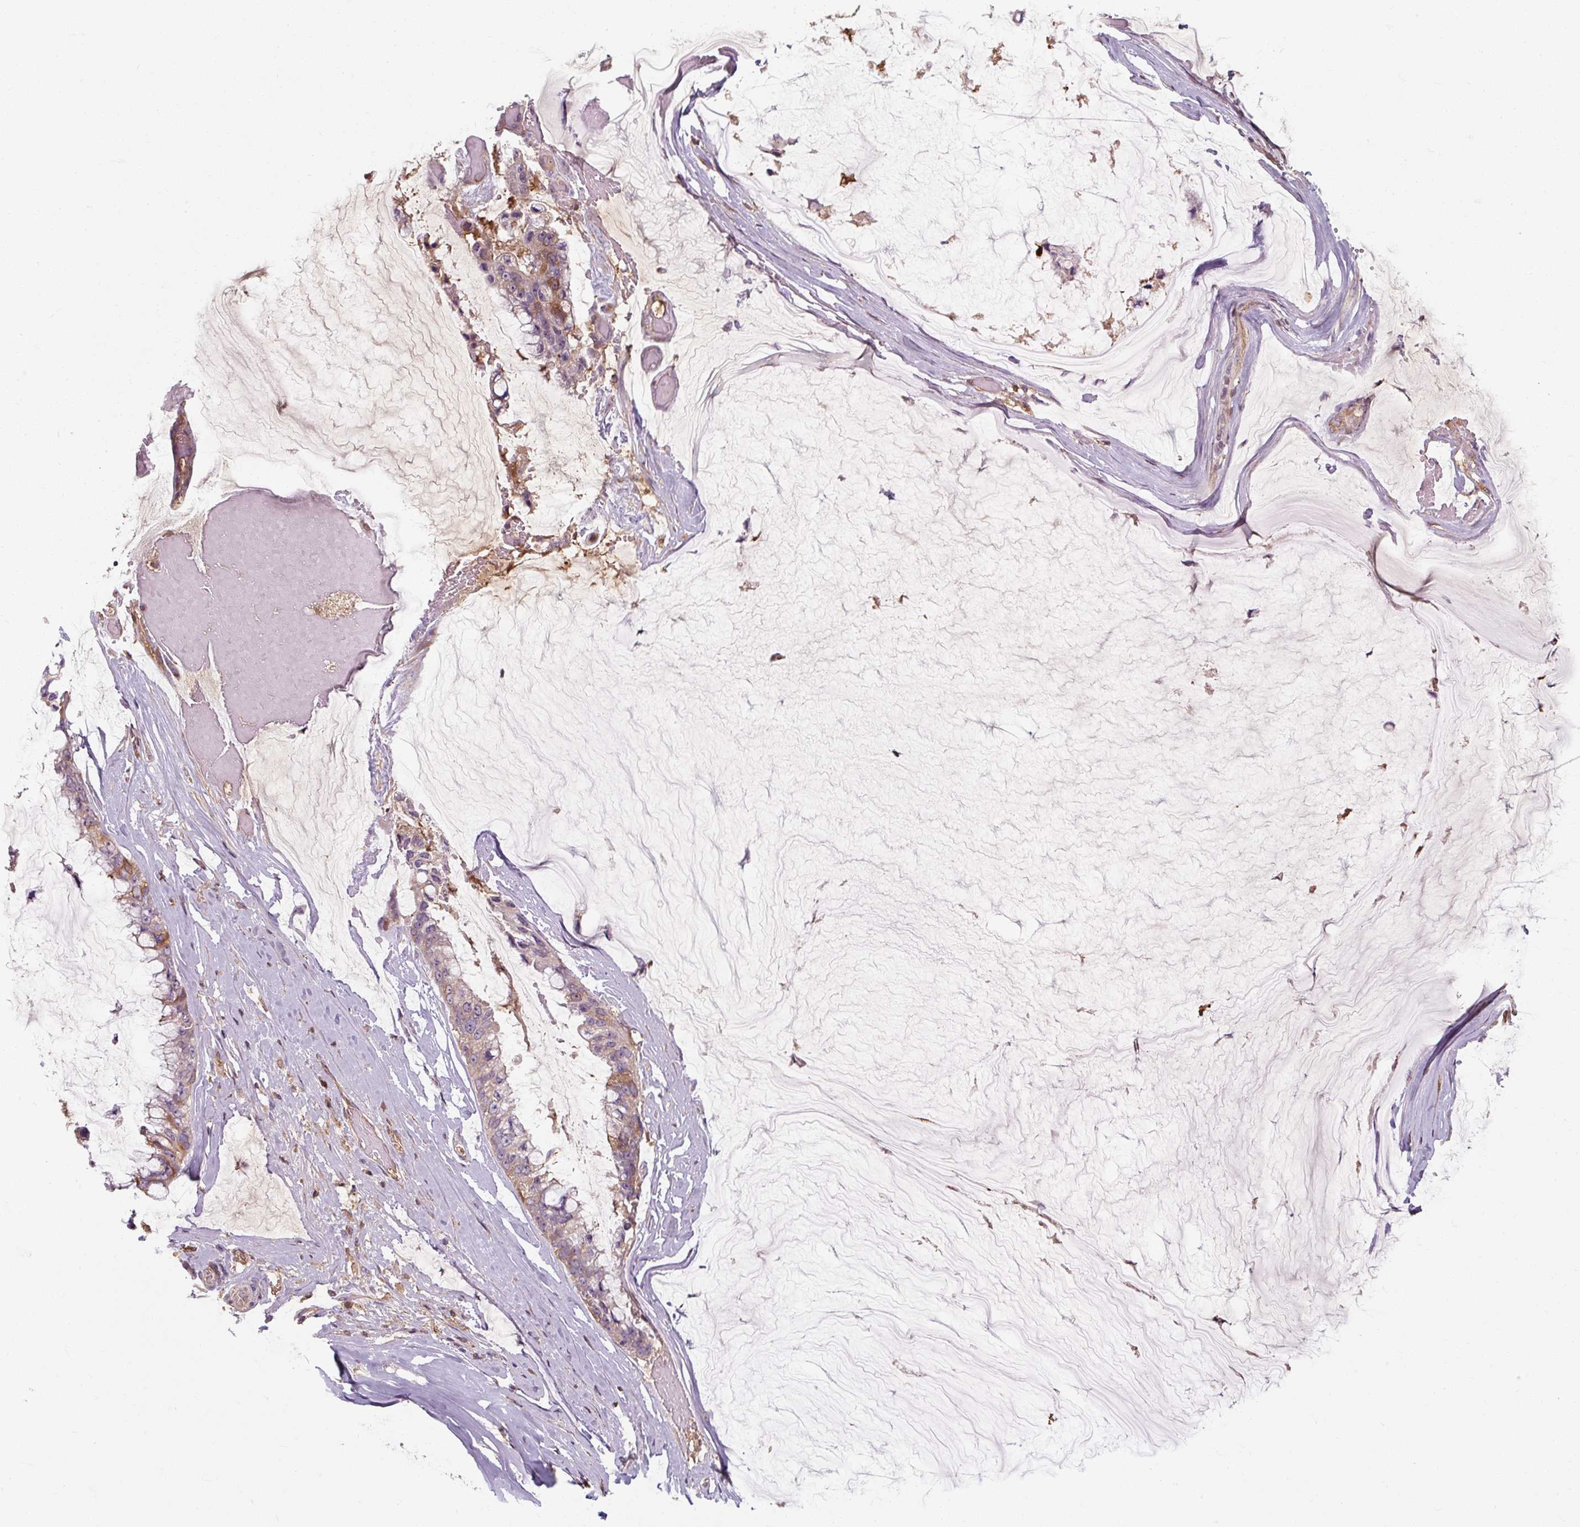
{"staining": {"intensity": "weak", "quantity": "25%-75%", "location": "cytoplasmic/membranous"}, "tissue": "ovarian cancer", "cell_type": "Tumor cells", "image_type": "cancer", "snomed": [{"axis": "morphology", "description": "Cystadenocarcinoma, mucinous, NOS"}, {"axis": "topography", "description": "Ovary"}], "caption": "Ovarian cancer tissue displays weak cytoplasmic/membranous staining in approximately 25%-75% of tumor cells", "gene": "TSEN54", "patient": {"sex": "female", "age": 39}}